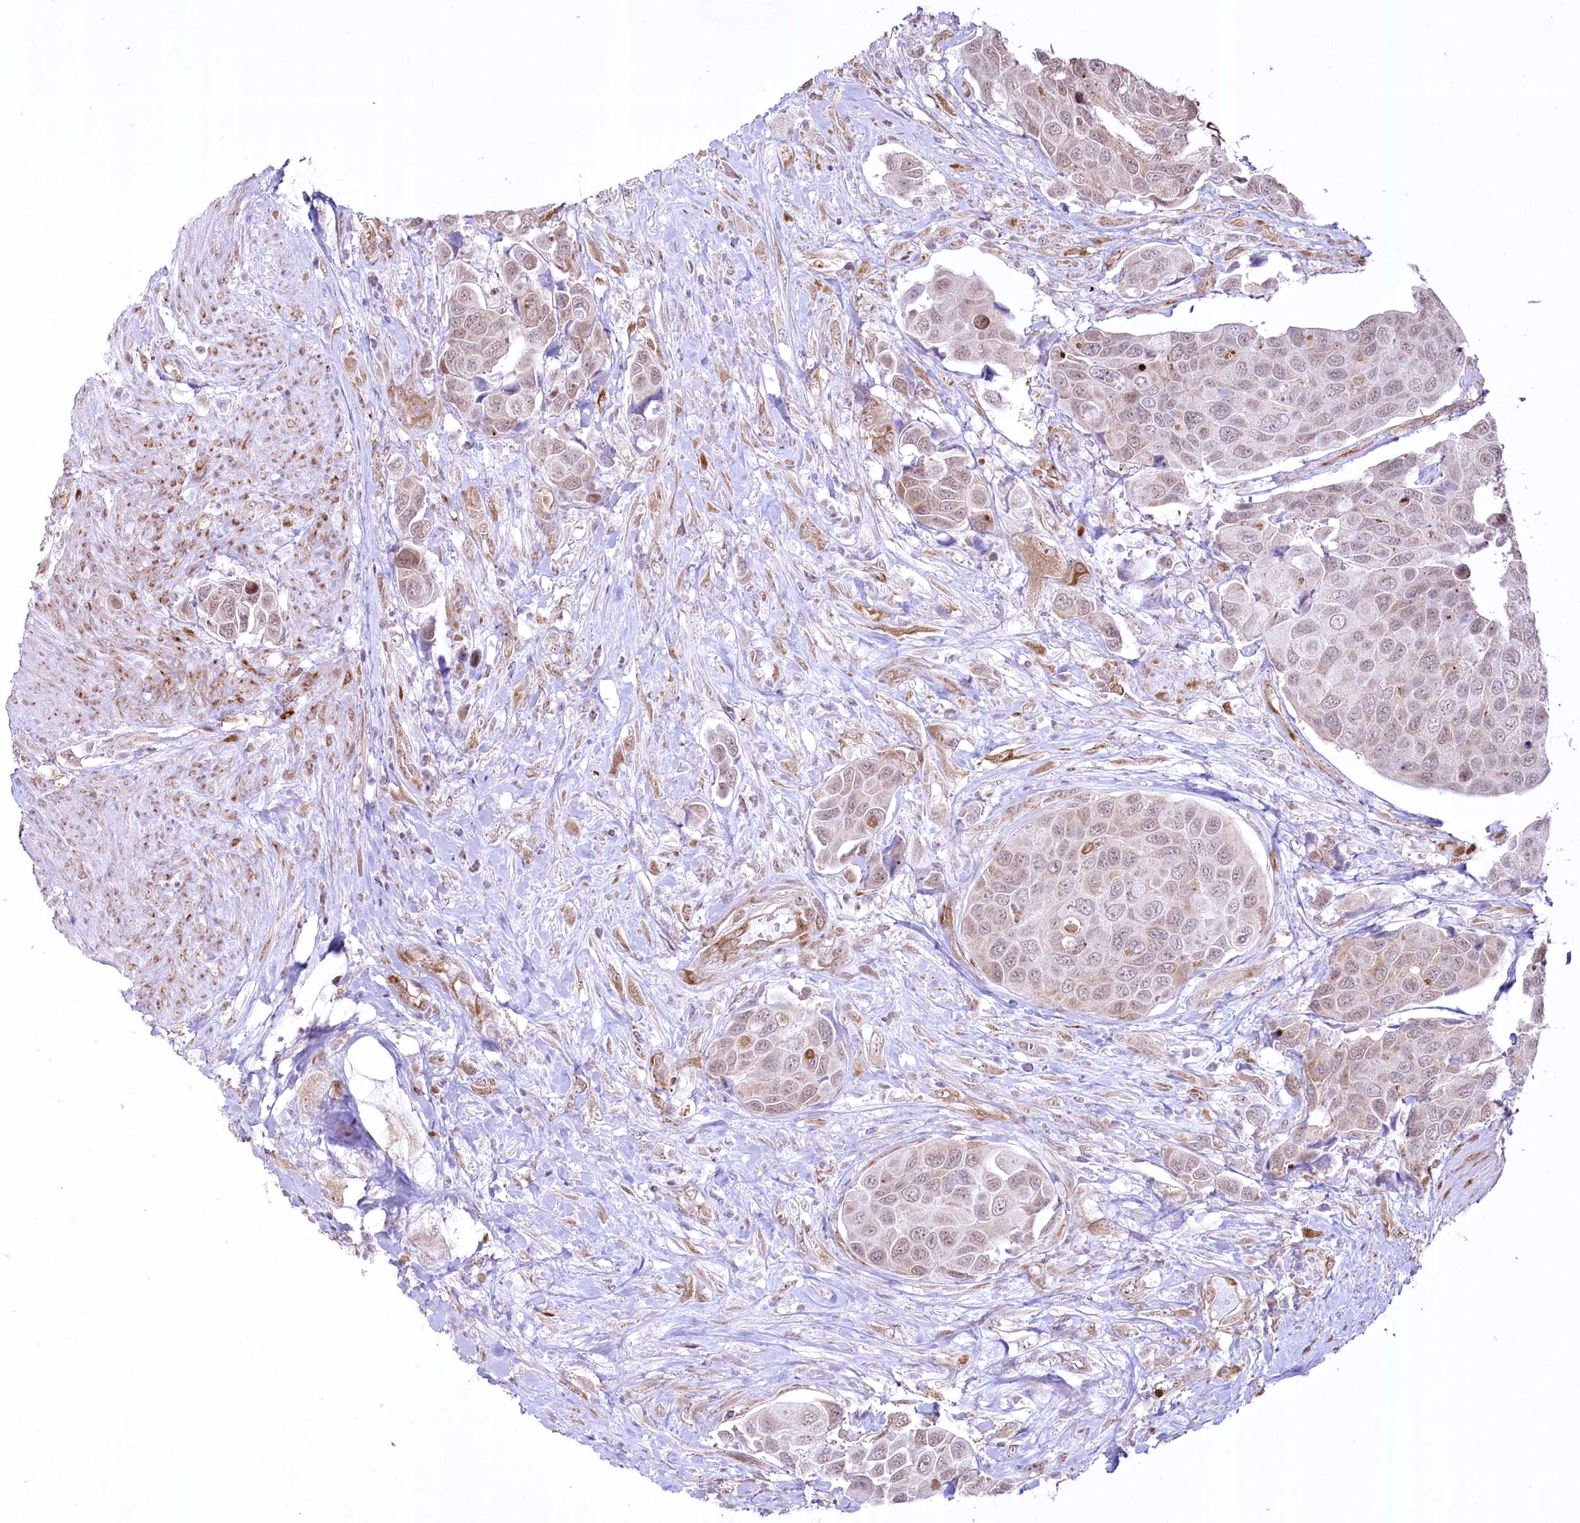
{"staining": {"intensity": "weak", "quantity": "25%-75%", "location": "cytoplasmic/membranous"}, "tissue": "urothelial cancer", "cell_type": "Tumor cells", "image_type": "cancer", "snomed": [{"axis": "morphology", "description": "Urothelial carcinoma, High grade"}, {"axis": "topography", "description": "Urinary bladder"}], "caption": "Immunohistochemical staining of urothelial carcinoma (high-grade) reveals low levels of weak cytoplasmic/membranous protein positivity in approximately 25%-75% of tumor cells. (Stains: DAB (3,3'-diaminobenzidine) in brown, nuclei in blue, Microscopy: brightfield microscopy at high magnification).", "gene": "YBX3", "patient": {"sex": "male", "age": 74}}